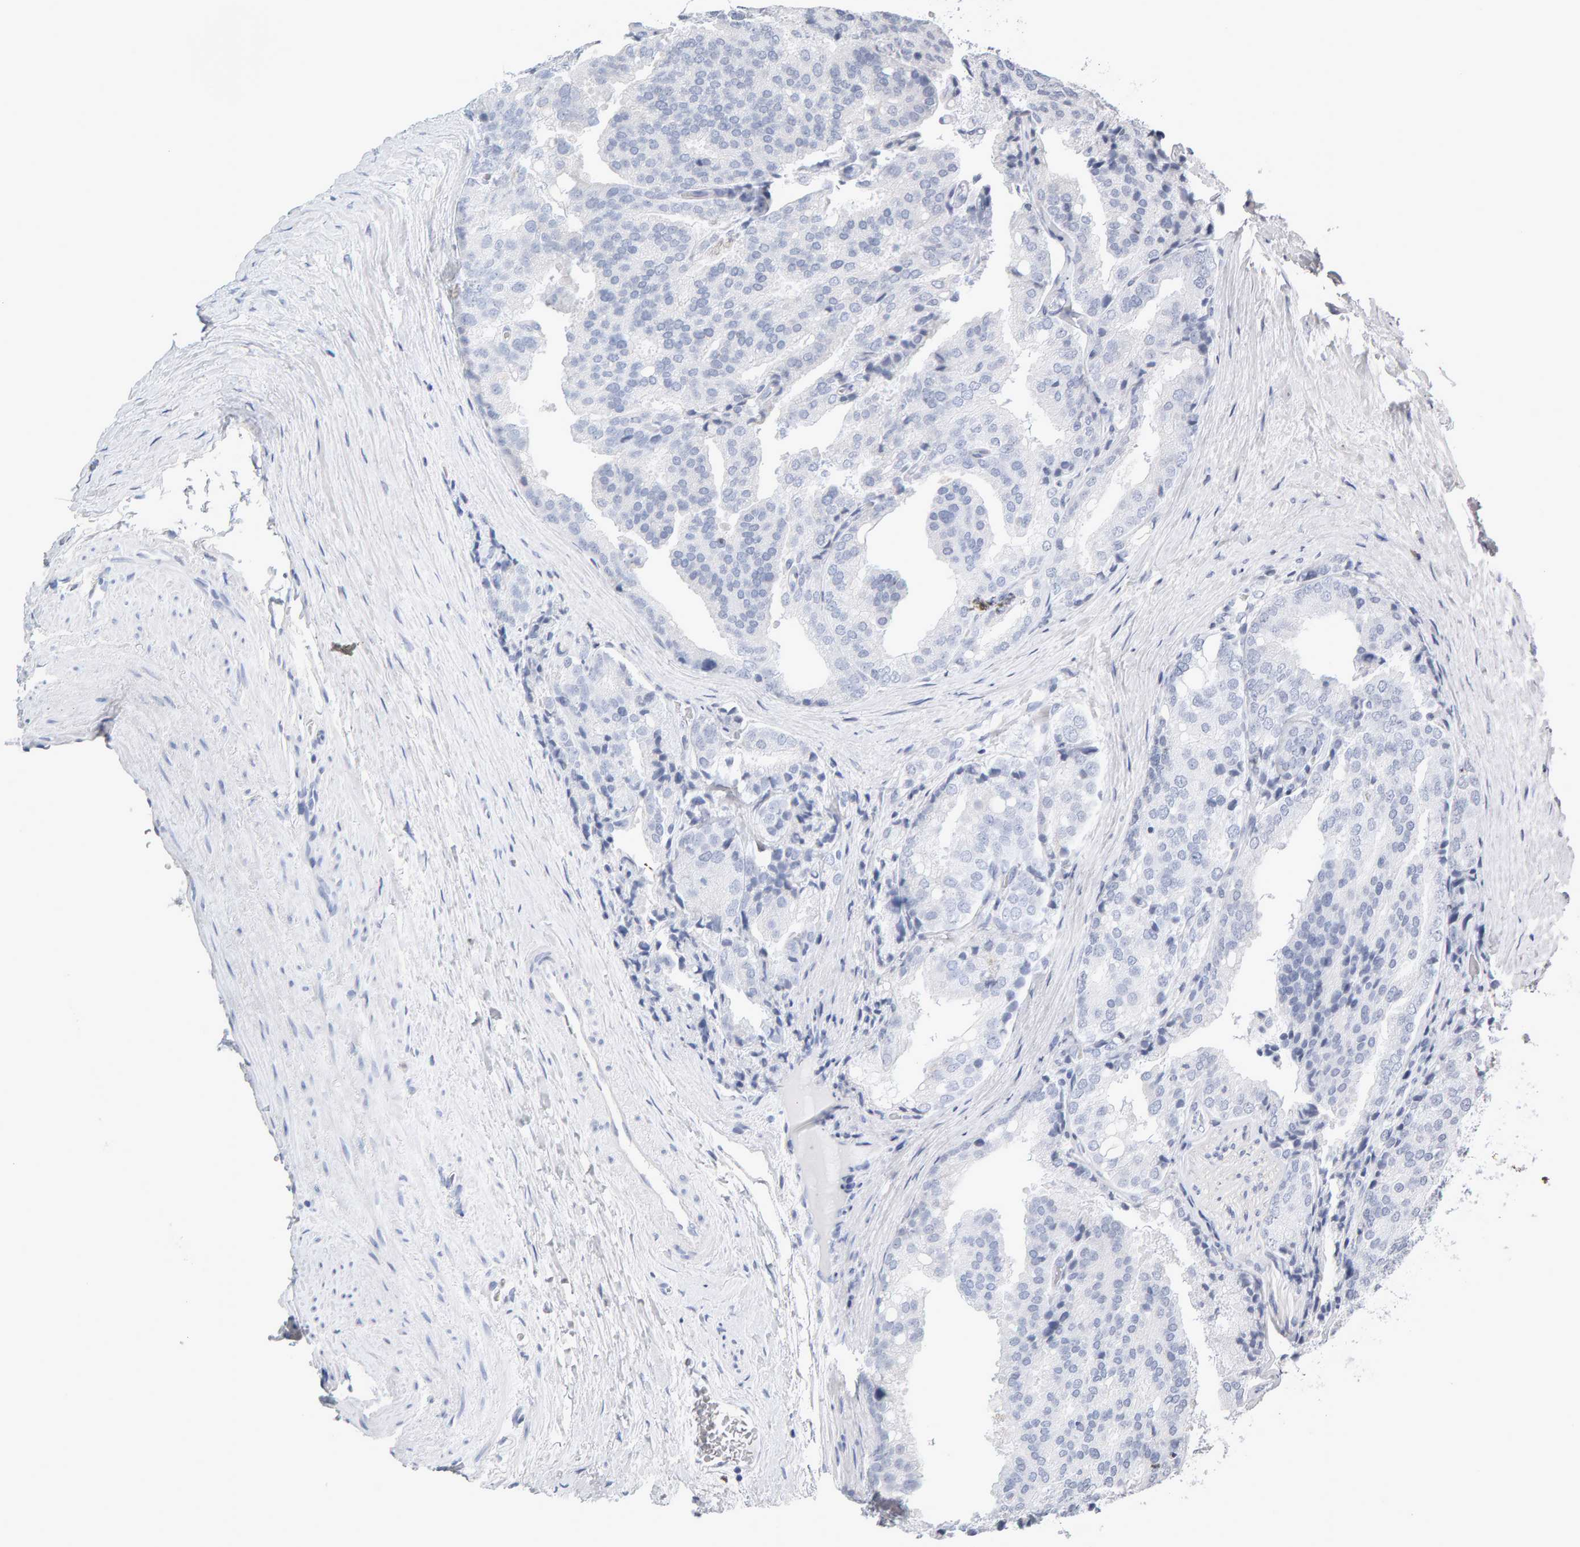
{"staining": {"intensity": "negative", "quantity": "none", "location": "none"}, "tissue": "prostate cancer", "cell_type": "Tumor cells", "image_type": "cancer", "snomed": [{"axis": "morphology", "description": "Adenocarcinoma, High grade"}, {"axis": "topography", "description": "Prostate"}], "caption": "This photomicrograph is of prostate high-grade adenocarcinoma stained with immunohistochemistry (IHC) to label a protein in brown with the nuclei are counter-stained blue. There is no expression in tumor cells. The staining is performed using DAB brown chromogen with nuclei counter-stained in using hematoxylin.", "gene": "ENGASE", "patient": {"sex": "male", "age": 50}}